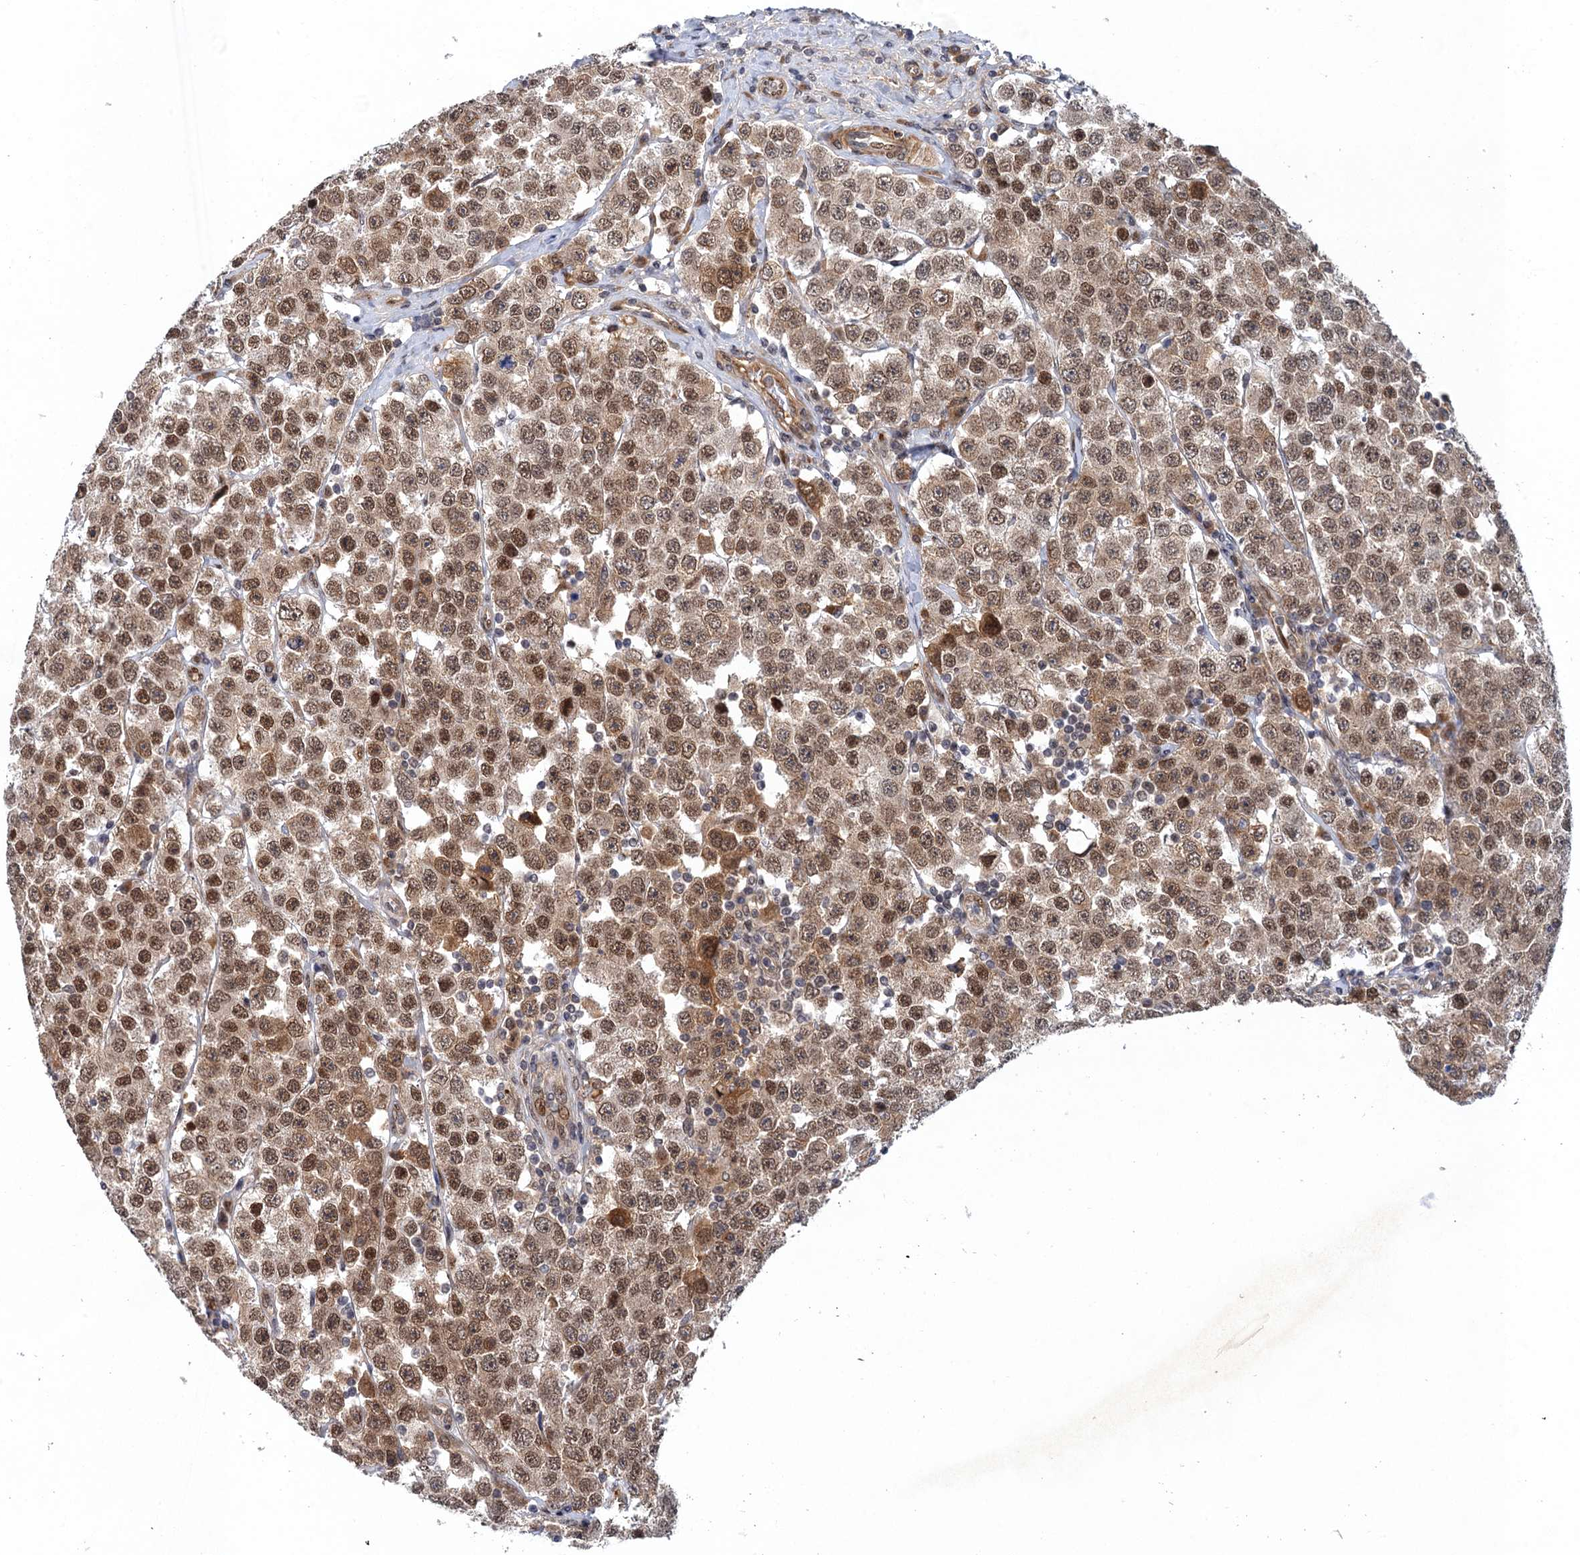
{"staining": {"intensity": "moderate", "quantity": ">75%", "location": "nuclear"}, "tissue": "testis cancer", "cell_type": "Tumor cells", "image_type": "cancer", "snomed": [{"axis": "morphology", "description": "Seminoma, NOS"}, {"axis": "topography", "description": "Testis"}], "caption": "A brown stain labels moderate nuclear staining of a protein in human testis cancer (seminoma) tumor cells.", "gene": "NEK8", "patient": {"sex": "male", "age": 28}}